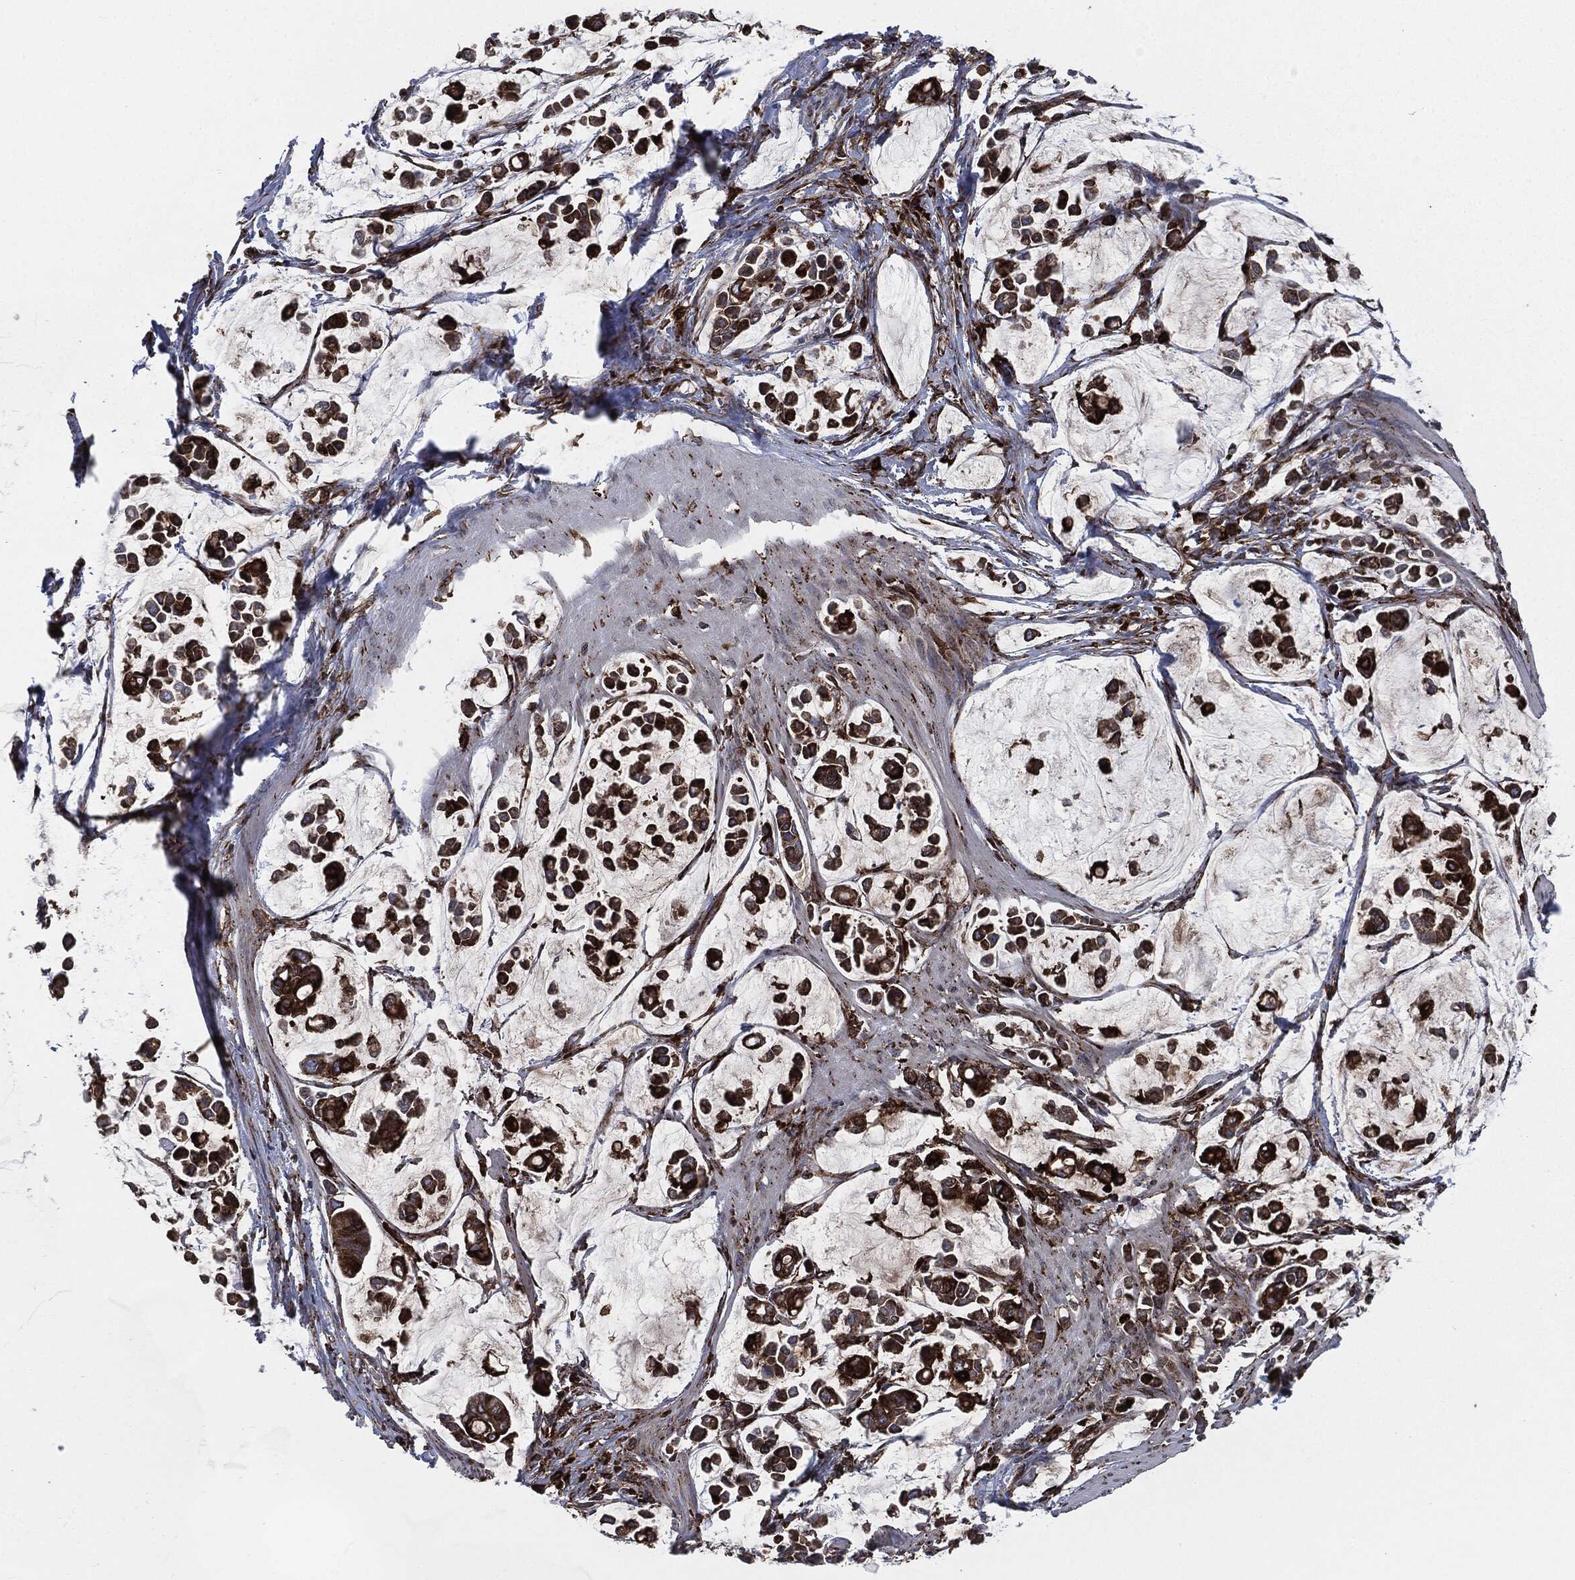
{"staining": {"intensity": "strong", "quantity": ">75%", "location": "cytoplasmic/membranous"}, "tissue": "stomach cancer", "cell_type": "Tumor cells", "image_type": "cancer", "snomed": [{"axis": "morphology", "description": "Adenocarcinoma, NOS"}, {"axis": "topography", "description": "Stomach"}], "caption": "Brown immunohistochemical staining in stomach adenocarcinoma demonstrates strong cytoplasmic/membranous expression in about >75% of tumor cells.", "gene": "CALR", "patient": {"sex": "male", "age": 82}}